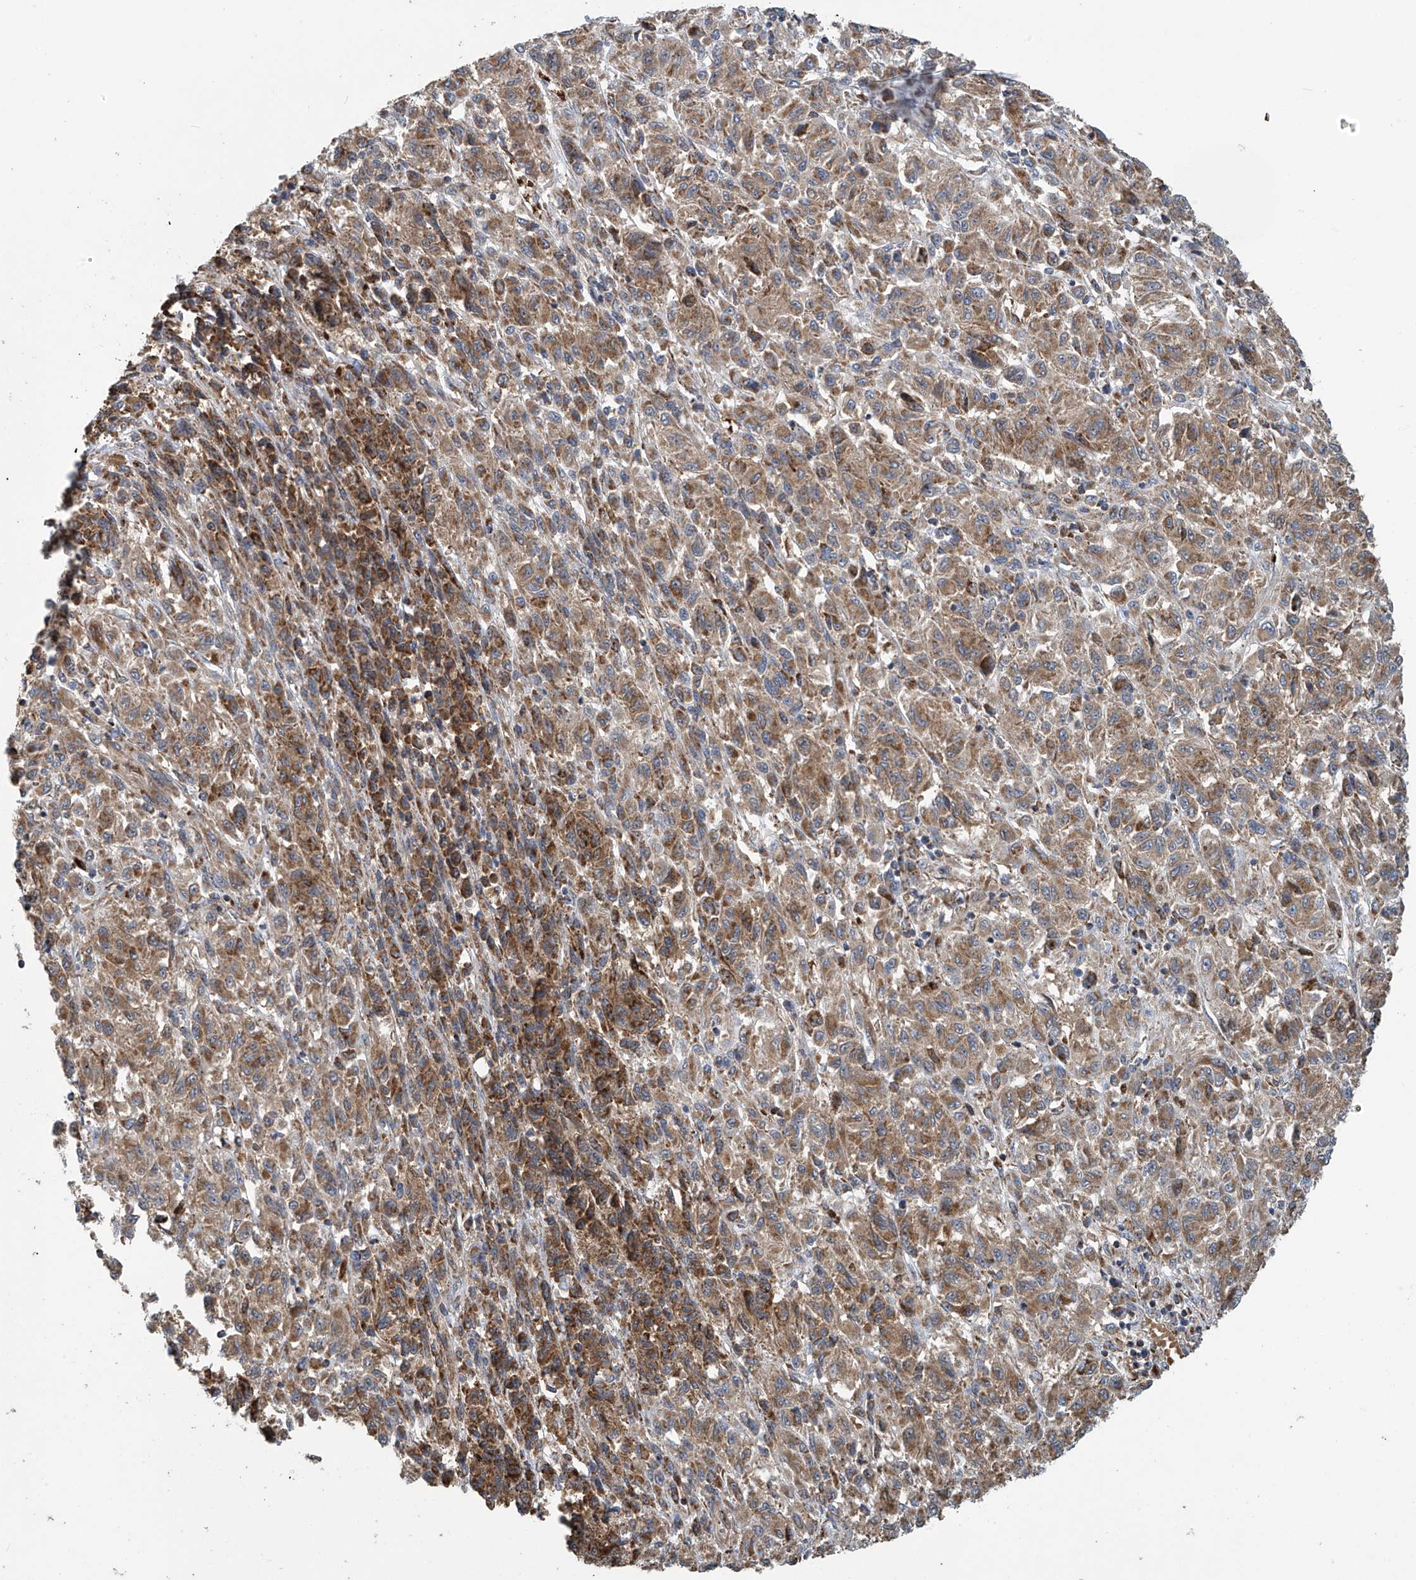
{"staining": {"intensity": "moderate", "quantity": ">75%", "location": "cytoplasmic/membranous"}, "tissue": "melanoma", "cell_type": "Tumor cells", "image_type": "cancer", "snomed": [{"axis": "morphology", "description": "Malignant melanoma, Metastatic site"}, {"axis": "topography", "description": "Lung"}], "caption": "Immunohistochemistry micrograph of human melanoma stained for a protein (brown), which exhibits medium levels of moderate cytoplasmic/membranous expression in approximately >75% of tumor cells.", "gene": "COMMD1", "patient": {"sex": "male", "age": 64}}